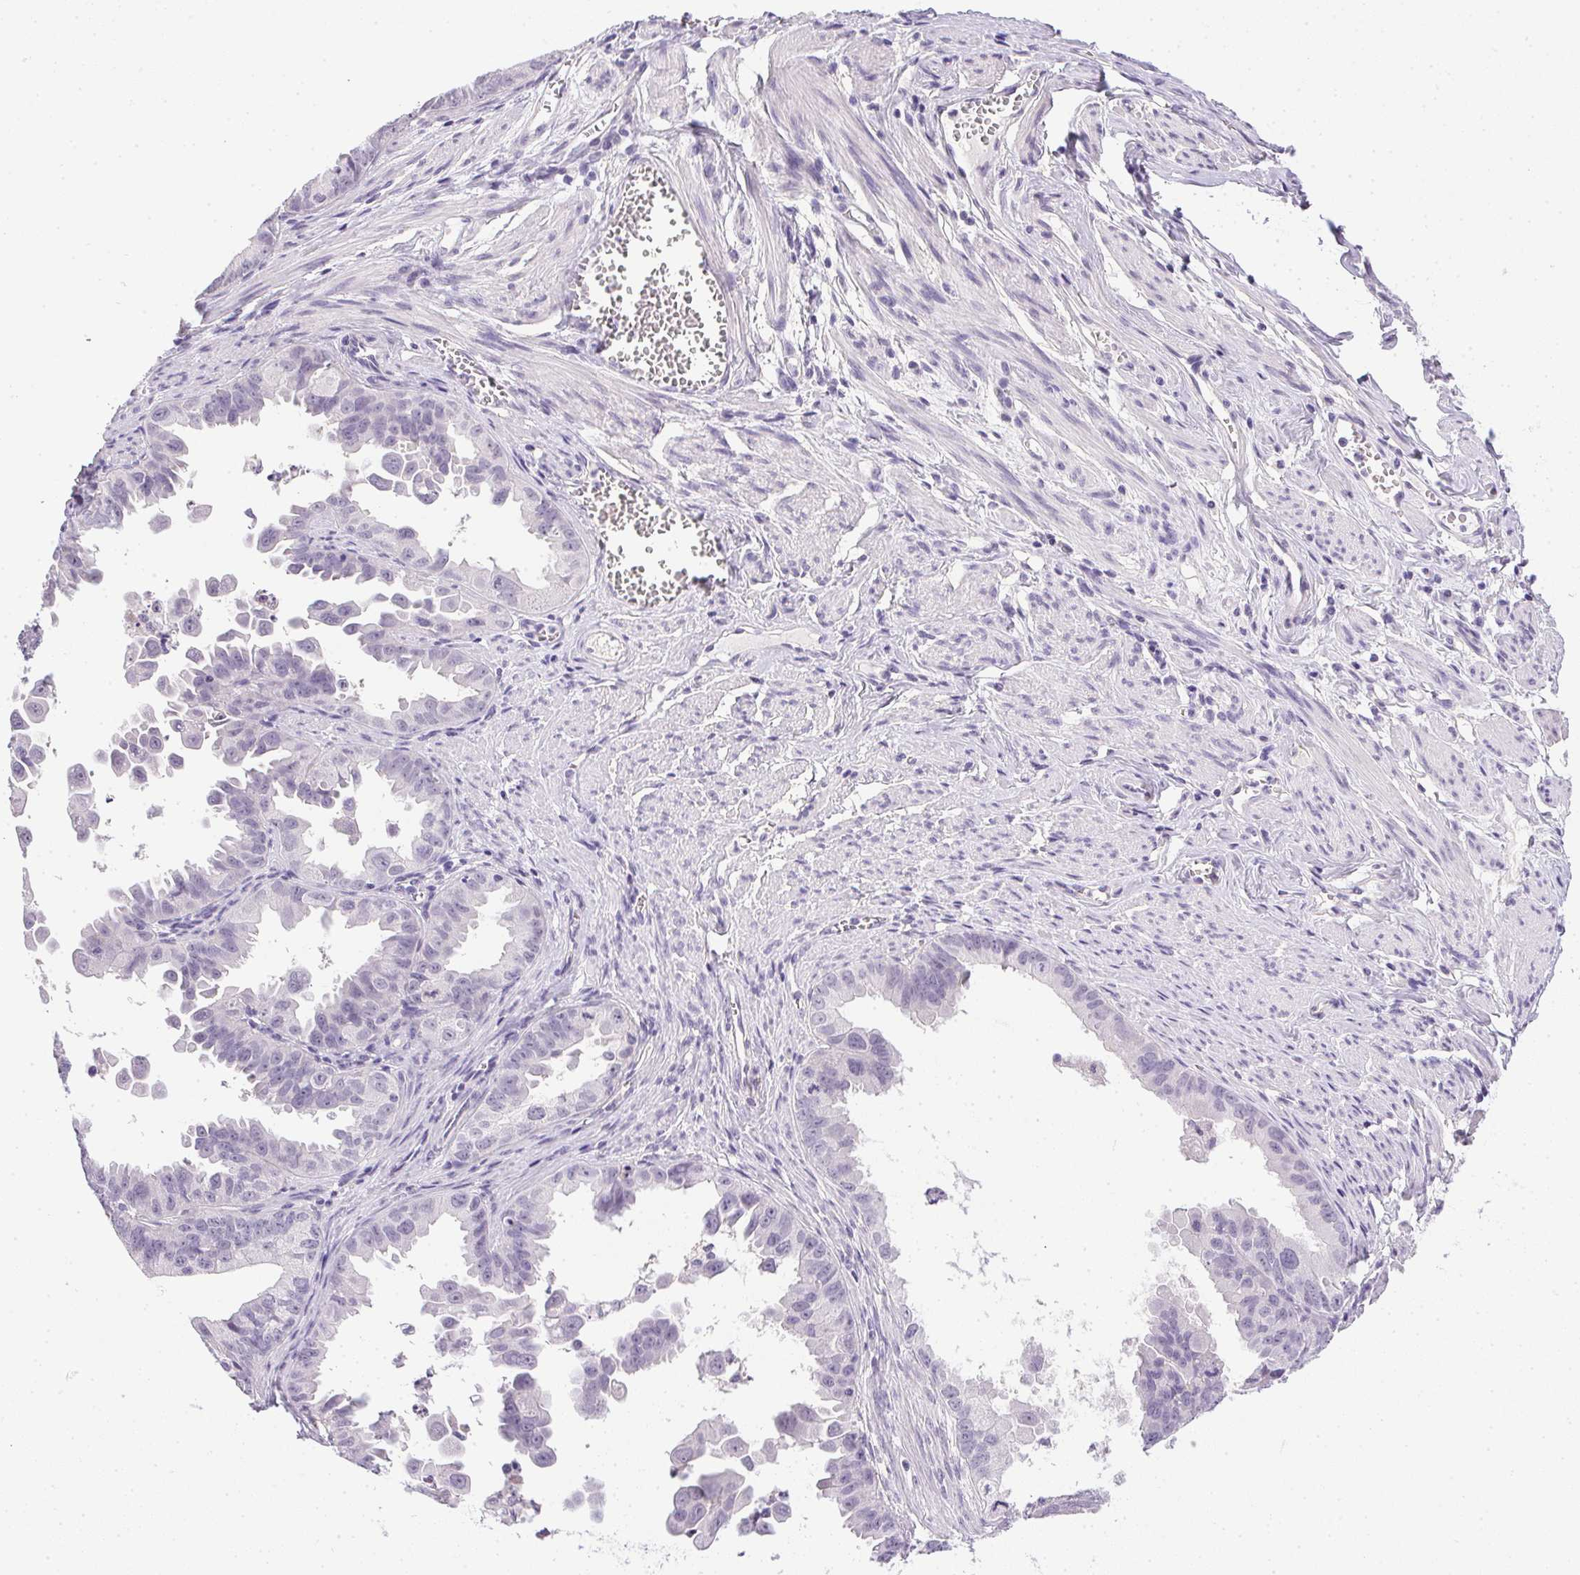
{"staining": {"intensity": "negative", "quantity": "none", "location": "none"}, "tissue": "ovarian cancer", "cell_type": "Tumor cells", "image_type": "cancer", "snomed": [{"axis": "morphology", "description": "Carcinoma, endometroid"}, {"axis": "topography", "description": "Ovary"}], "caption": "IHC photomicrograph of ovarian cancer (endometroid carcinoma) stained for a protein (brown), which reveals no positivity in tumor cells.", "gene": "PRL", "patient": {"sex": "female", "age": 85}}